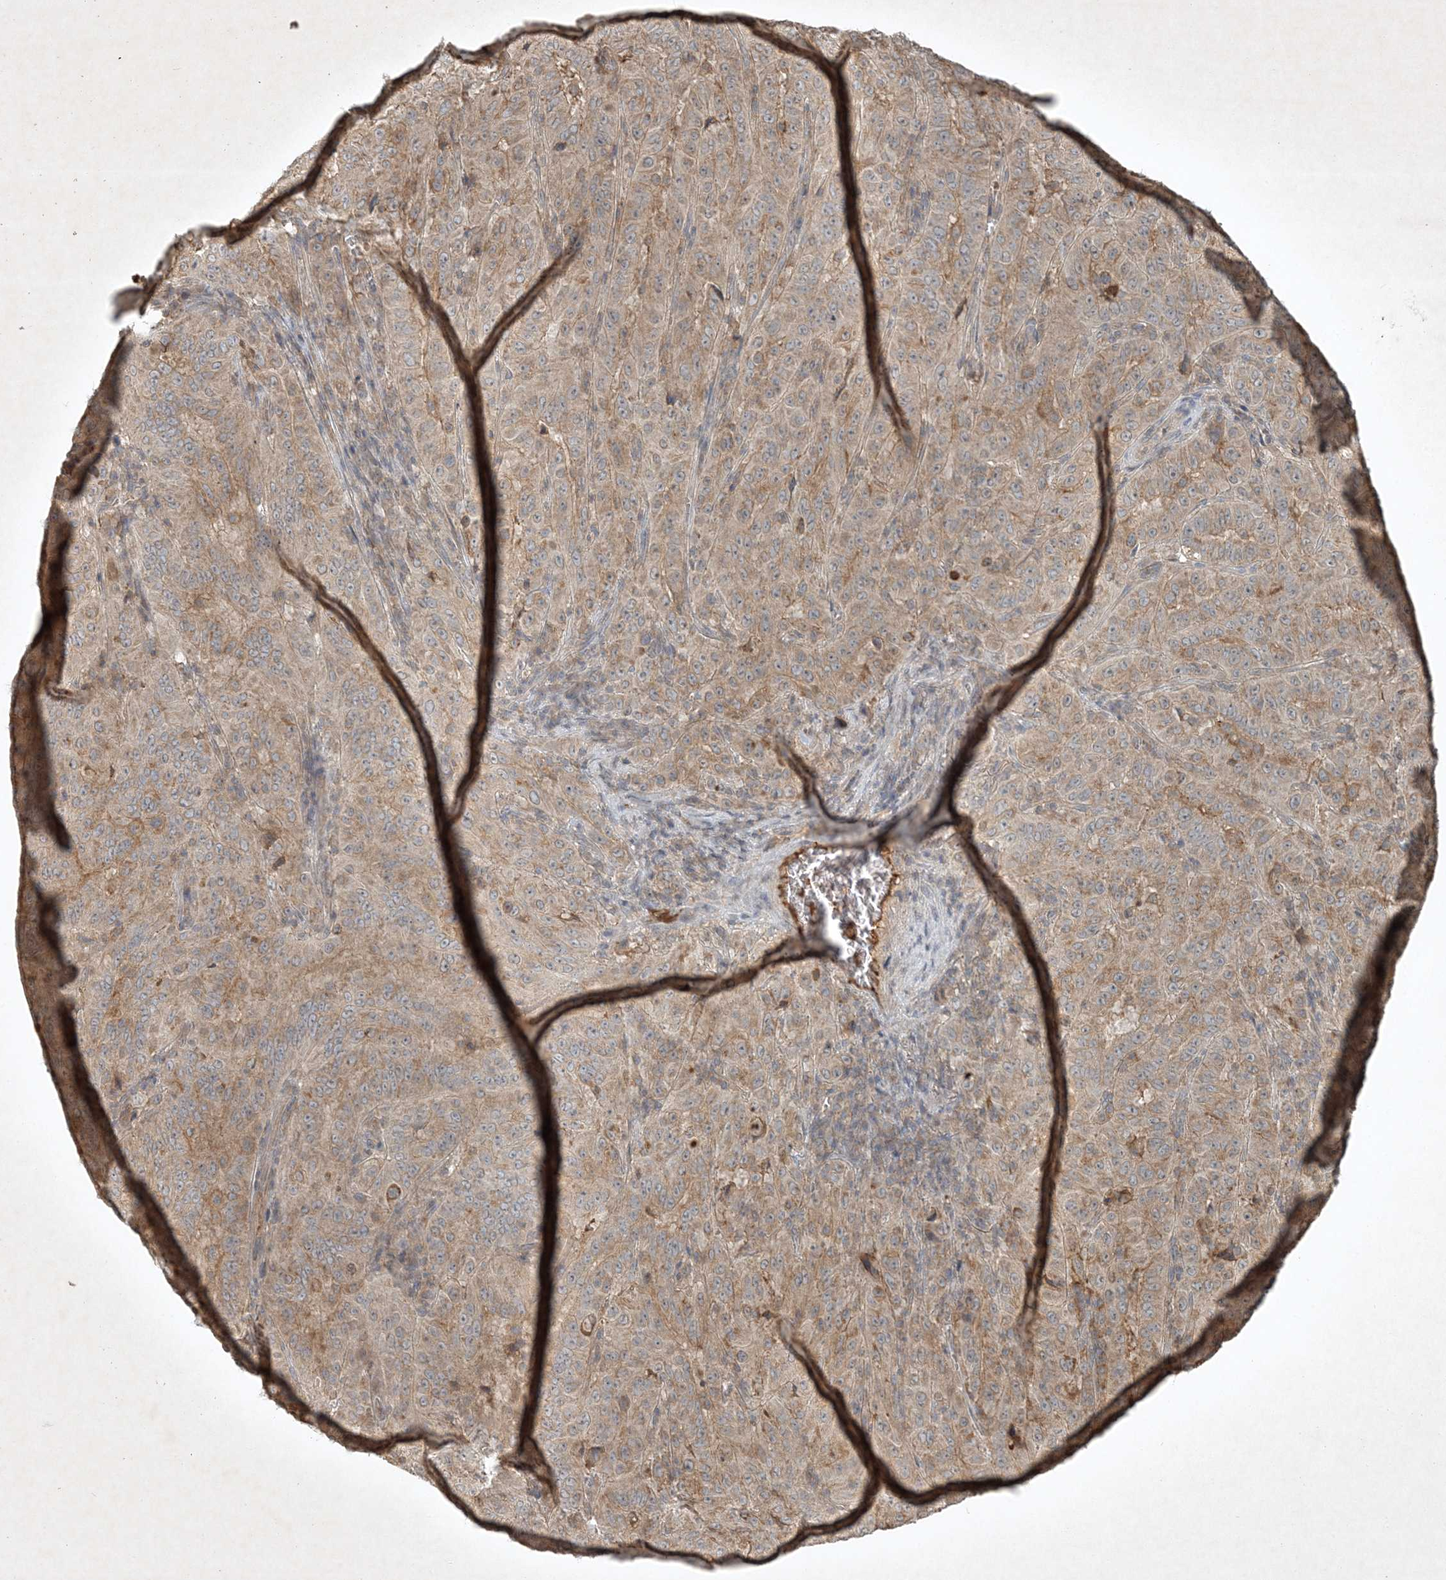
{"staining": {"intensity": "weak", "quantity": "25%-75%", "location": "cytoplasmic/membranous"}, "tissue": "pancreatic cancer", "cell_type": "Tumor cells", "image_type": "cancer", "snomed": [{"axis": "morphology", "description": "Adenocarcinoma, NOS"}, {"axis": "topography", "description": "Pancreas"}], "caption": "The image displays immunohistochemical staining of adenocarcinoma (pancreatic). There is weak cytoplasmic/membranous expression is identified in about 25%-75% of tumor cells.", "gene": "TNFAIP6", "patient": {"sex": "male", "age": 63}}